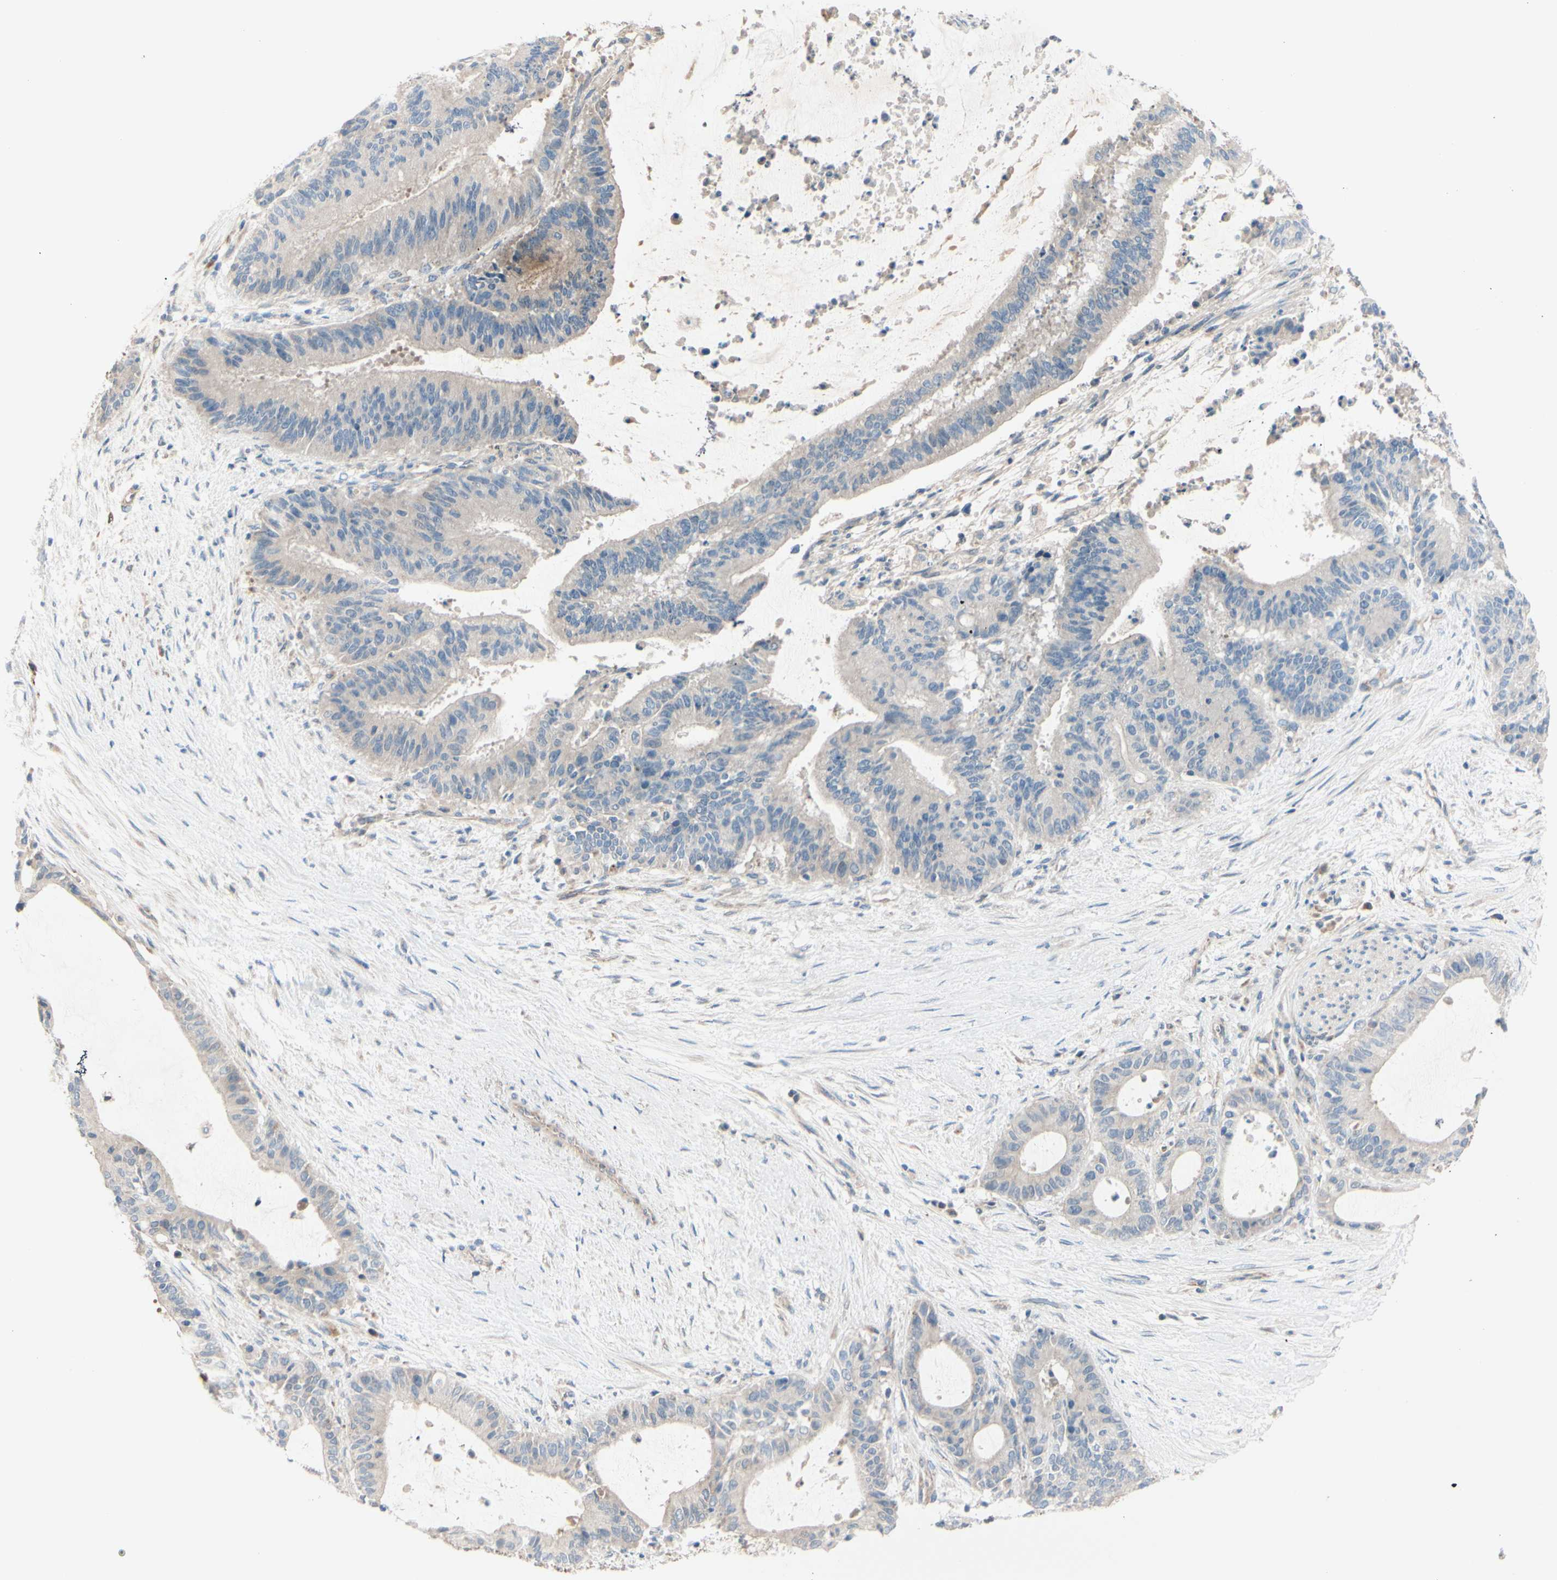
{"staining": {"intensity": "weak", "quantity": ">75%", "location": "none"}, "tissue": "liver cancer", "cell_type": "Tumor cells", "image_type": "cancer", "snomed": [{"axis": "morphology", "description": "Cholangiocarcinoma"}, {"axis": "topography", "description": "Liver"}], "caption": "Immunohistochemistry of cholangiocarcinoma (liver) exhibits low levels of weak None staining in about >75% of tumor cells.", "gene": "EPHA3", "patient": {"sex": "female", "age": 73}}